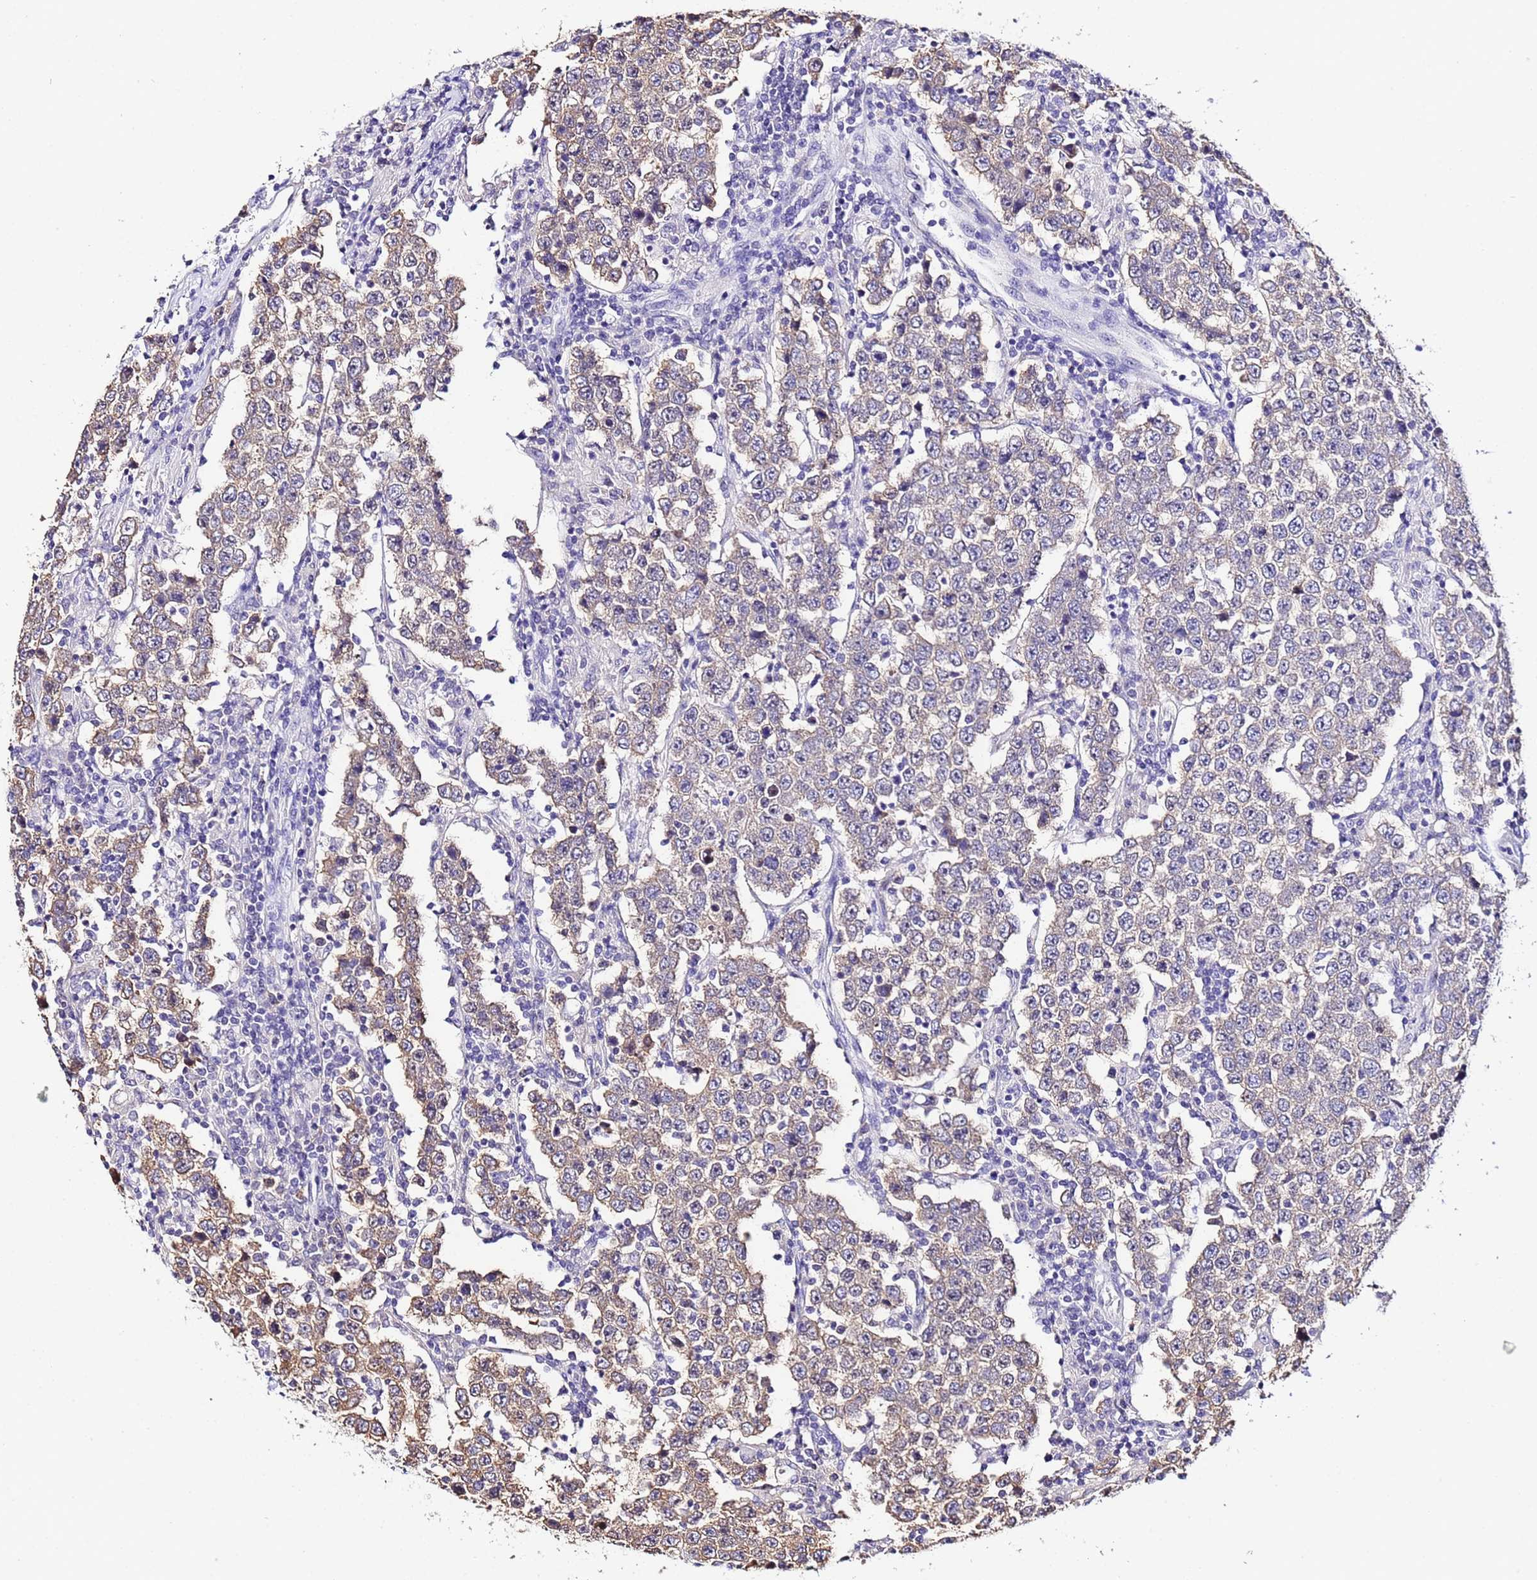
{"staining": {"intensity": "weak", "quantity": "25%-75%", "location": "cytoplasmic/membranous"}, "tissue": "testis cancer", "cell_type": "Tumor cells", "image_type": "cancer", "snomed": [{"axis": "morphology", "description": "Normal tissue, NOS"}, {"axis": "morphology", "description": "Urothelial carcinoma, High grade"}, {"axis": "morphology", "description": "Seminoma, NOS"}, {"axis": "morphology", "description": "Carcinoma, Embryonal, NOS"}, {"axis": "topography", "description": "Urinary bladder"}, {"axis": "topography", "description": "Testis"}], "caption": "Seminoma (testis) was stained to show a protein in brown. There is low levels of weak cytoplasmic/membranous positivity in approximately 25%-75% of tumor cells.", "gene": "ACTL6B", "patient": {"sex": "male", "age": 41}}